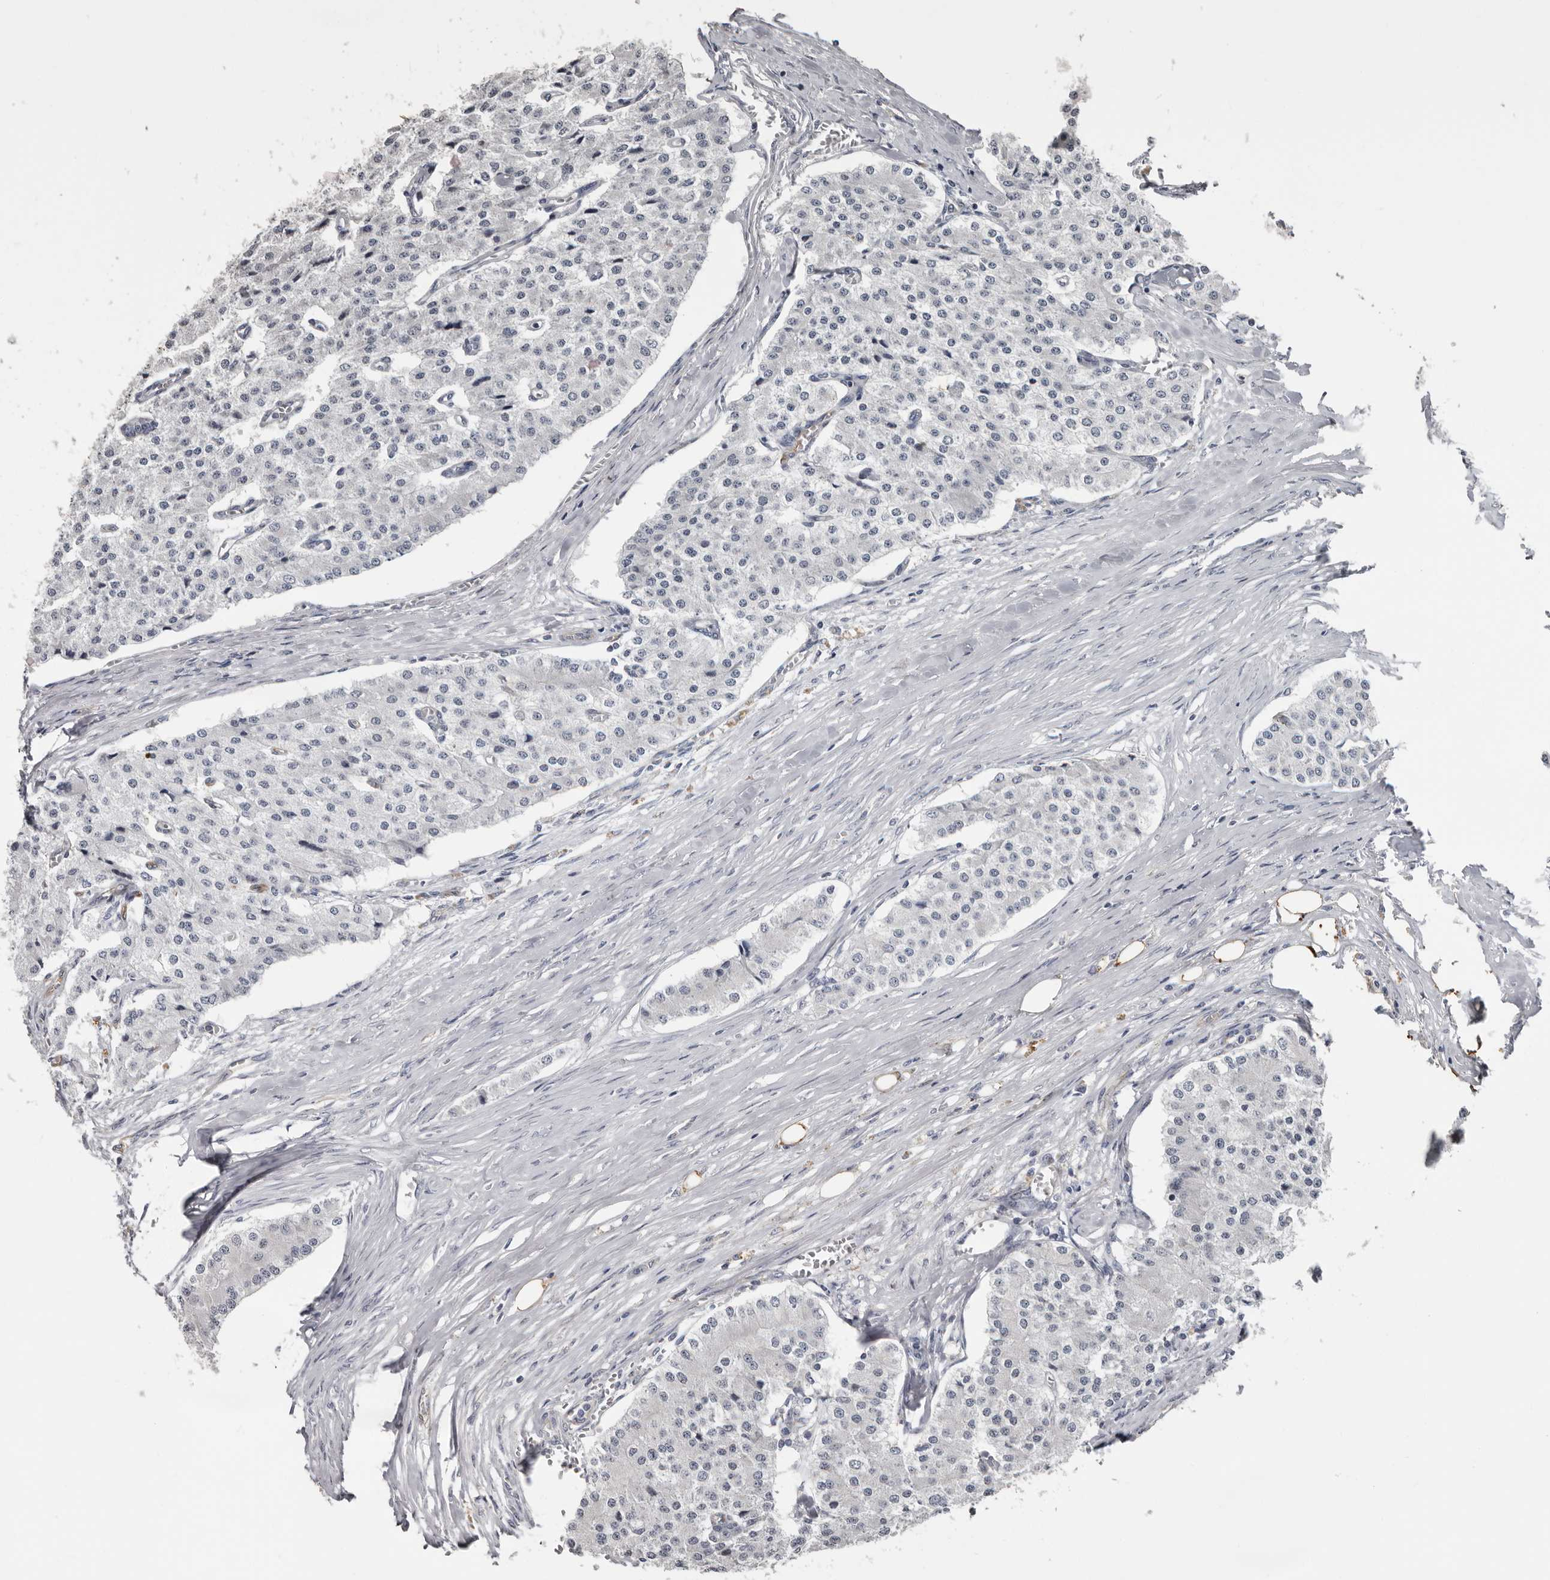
{"staining": {"intensity": "negative", "quantity": "none", "location": "none"}, "tissue": "carcinoid", "cell_type": "Tumor cells", "image_type": "cancer", "snomed": [{"axis": "morphology", "description": "Carcinoid, malignant, NOS"}, {"axis": "topography", "description": "Colon"}], "caption": "DAB immunohistochemical staining of carcinoid (malignant) demonstrates no significant staining in tumor cells. The staining is performed using DAB brown chromogen with nuclei counter-stained in using hematoxylin.", "gene": "FABP7", "patient": {"sex": "female", "age": 52}}